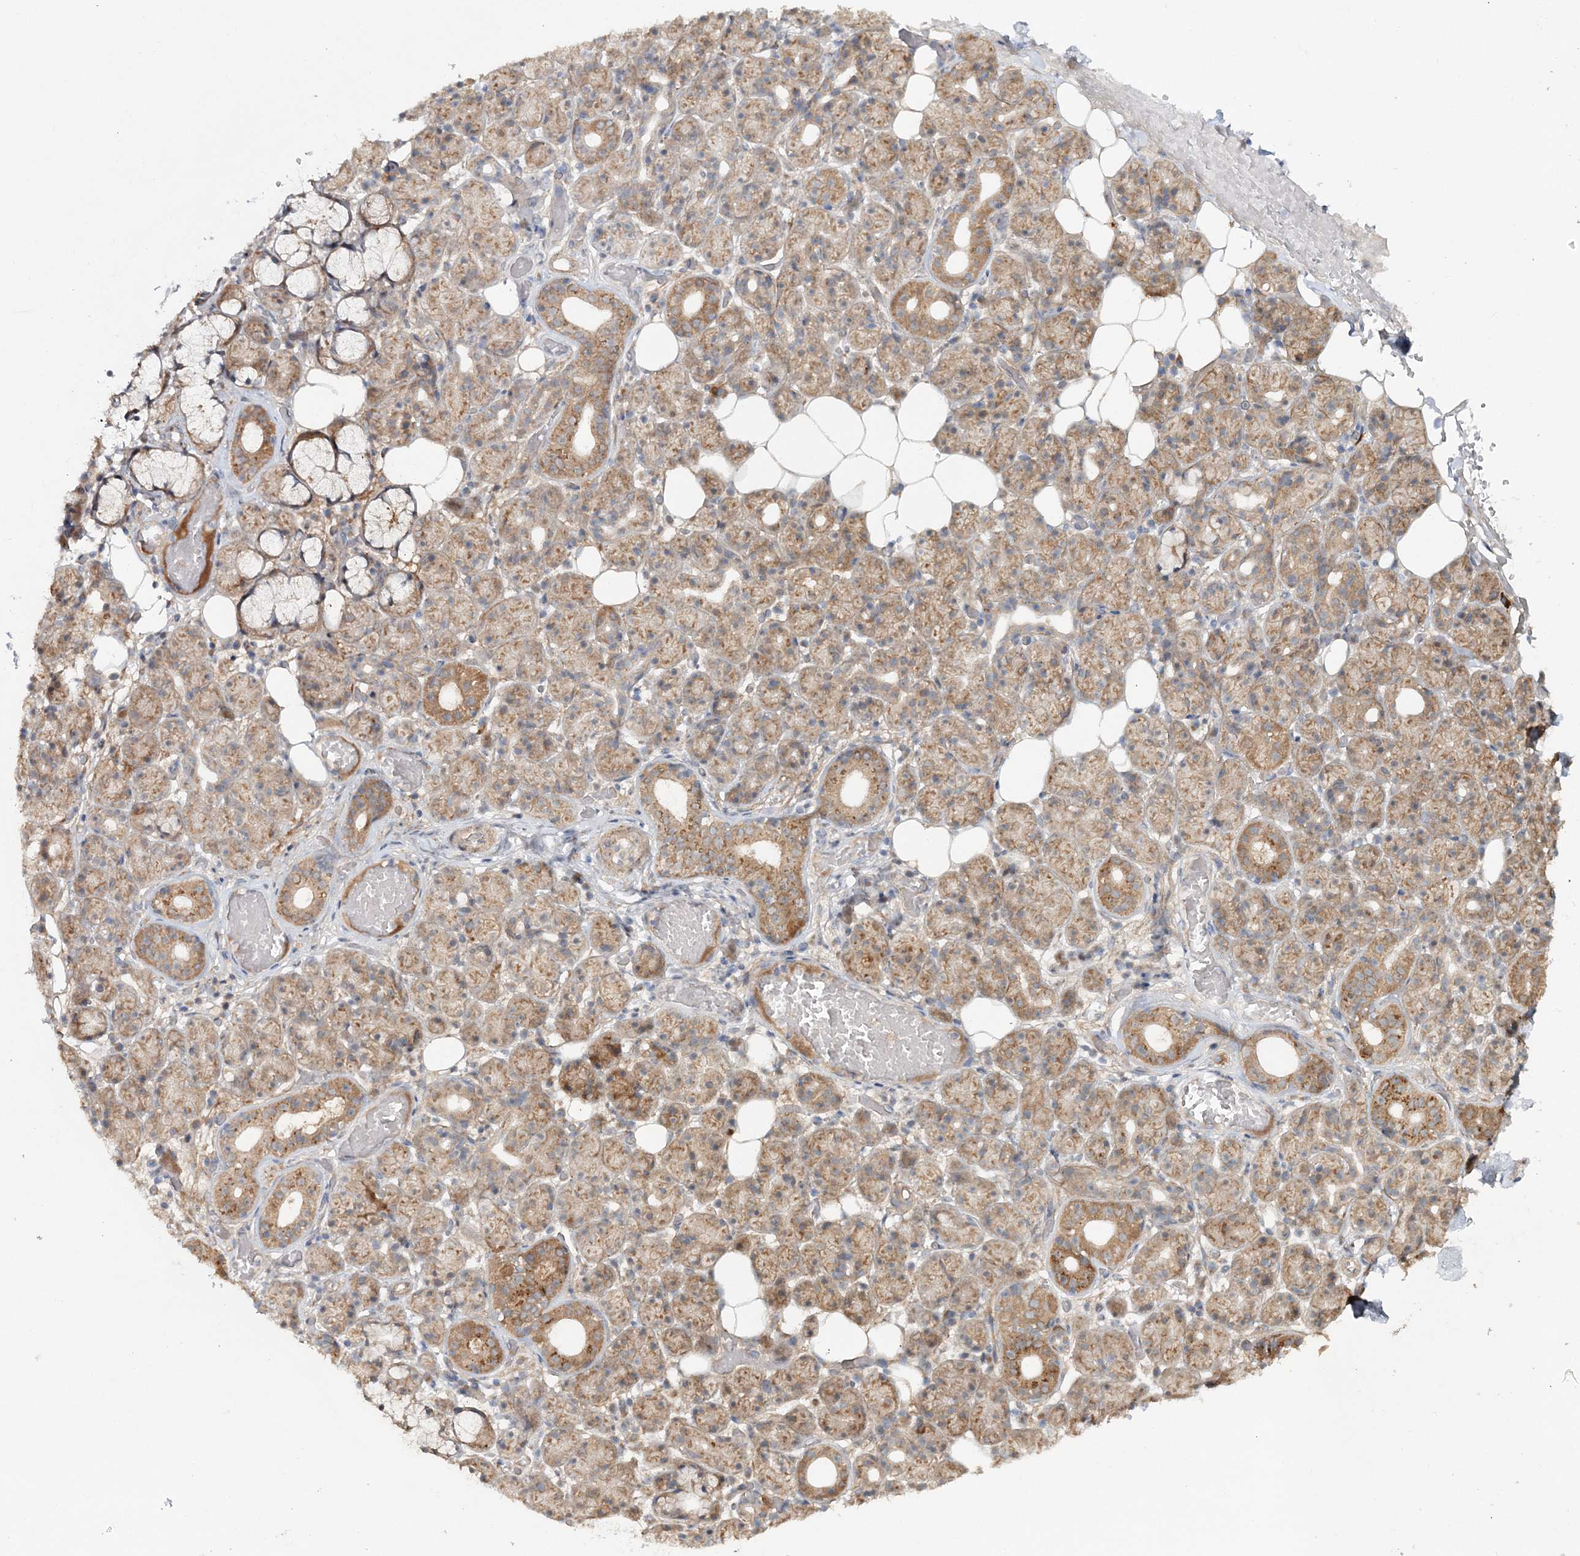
{"staining": {"intensity": "moderate", "quantity": "25%-75%", "location": "cytoplasmic/membranous"}, "tissue": "salivary gland", "cell_type": "Glandular cells", "image_type": "normal", "snomed": [{"axis": "morphology", "description": "Normal tissue, NOS"}, {"axis": "topography", "description": "Salivary gland"}], "caption": "Glandular cells exhibit moderate cytoplasmic/membranous staining in approximately 25%-75% of cells in normal salivary gland.", "gene": "MOCS2", "patient": {"sex": "male", "age": 63}}